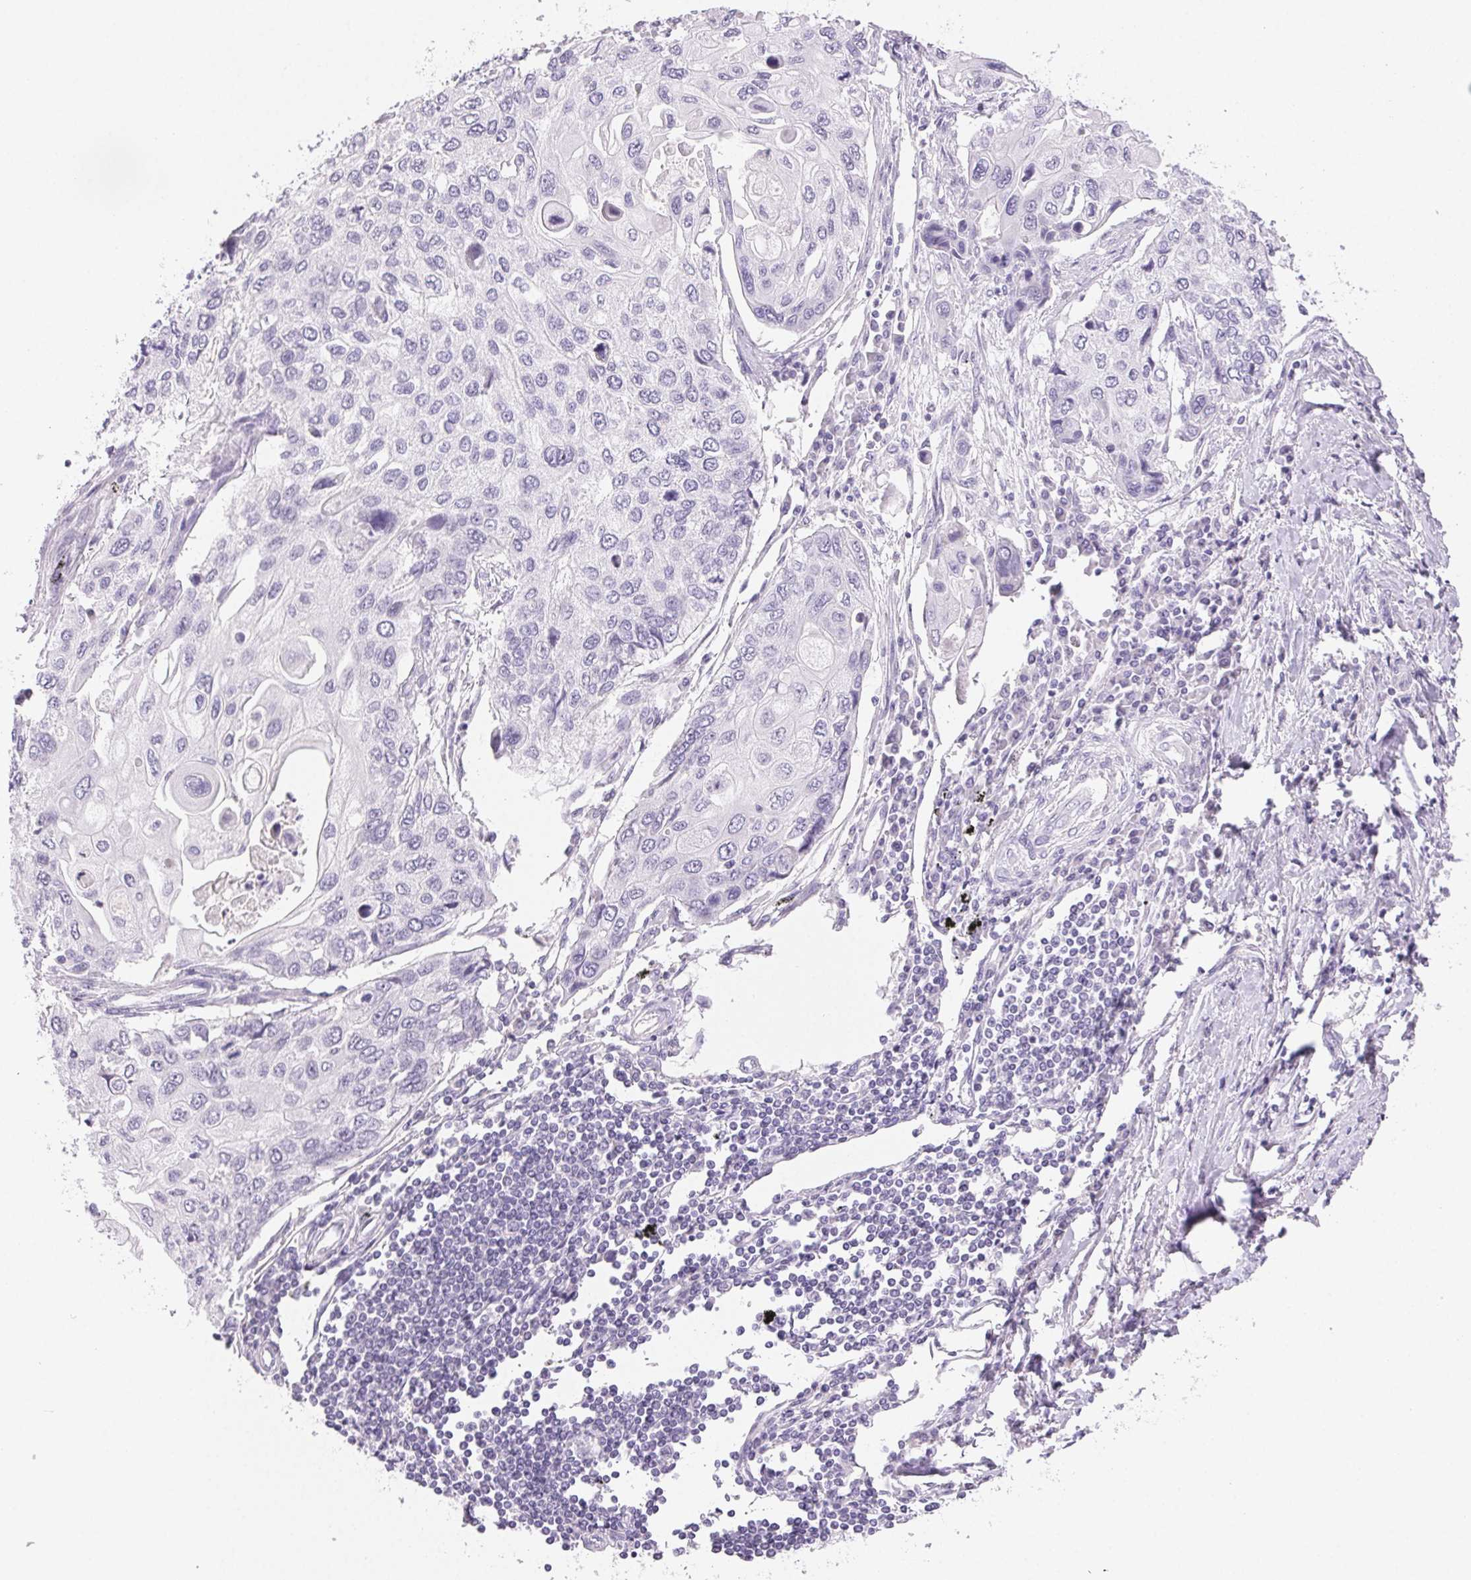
{"staining": {"intensity": "negative", "quantity": "none", "location": "none"}, "tissue": "lung cancer", "cell_type": "Tumor cells", "image_type": "cancer", "snomed": [{"axis": "morphology", "description": "Squamous cell carcinoma, NOS"}, {"axis": "morphology", "description": "Squamous cell carcinoma, metastatic, NOS"}, {"axis": "topography", "description": "Lung"}], "caption": "Tumor cells show no significant protein expression in lung squamous cell carcinoma.", "gene": "BPIFB2", "patient": {"sex": "male", "age": 63}}